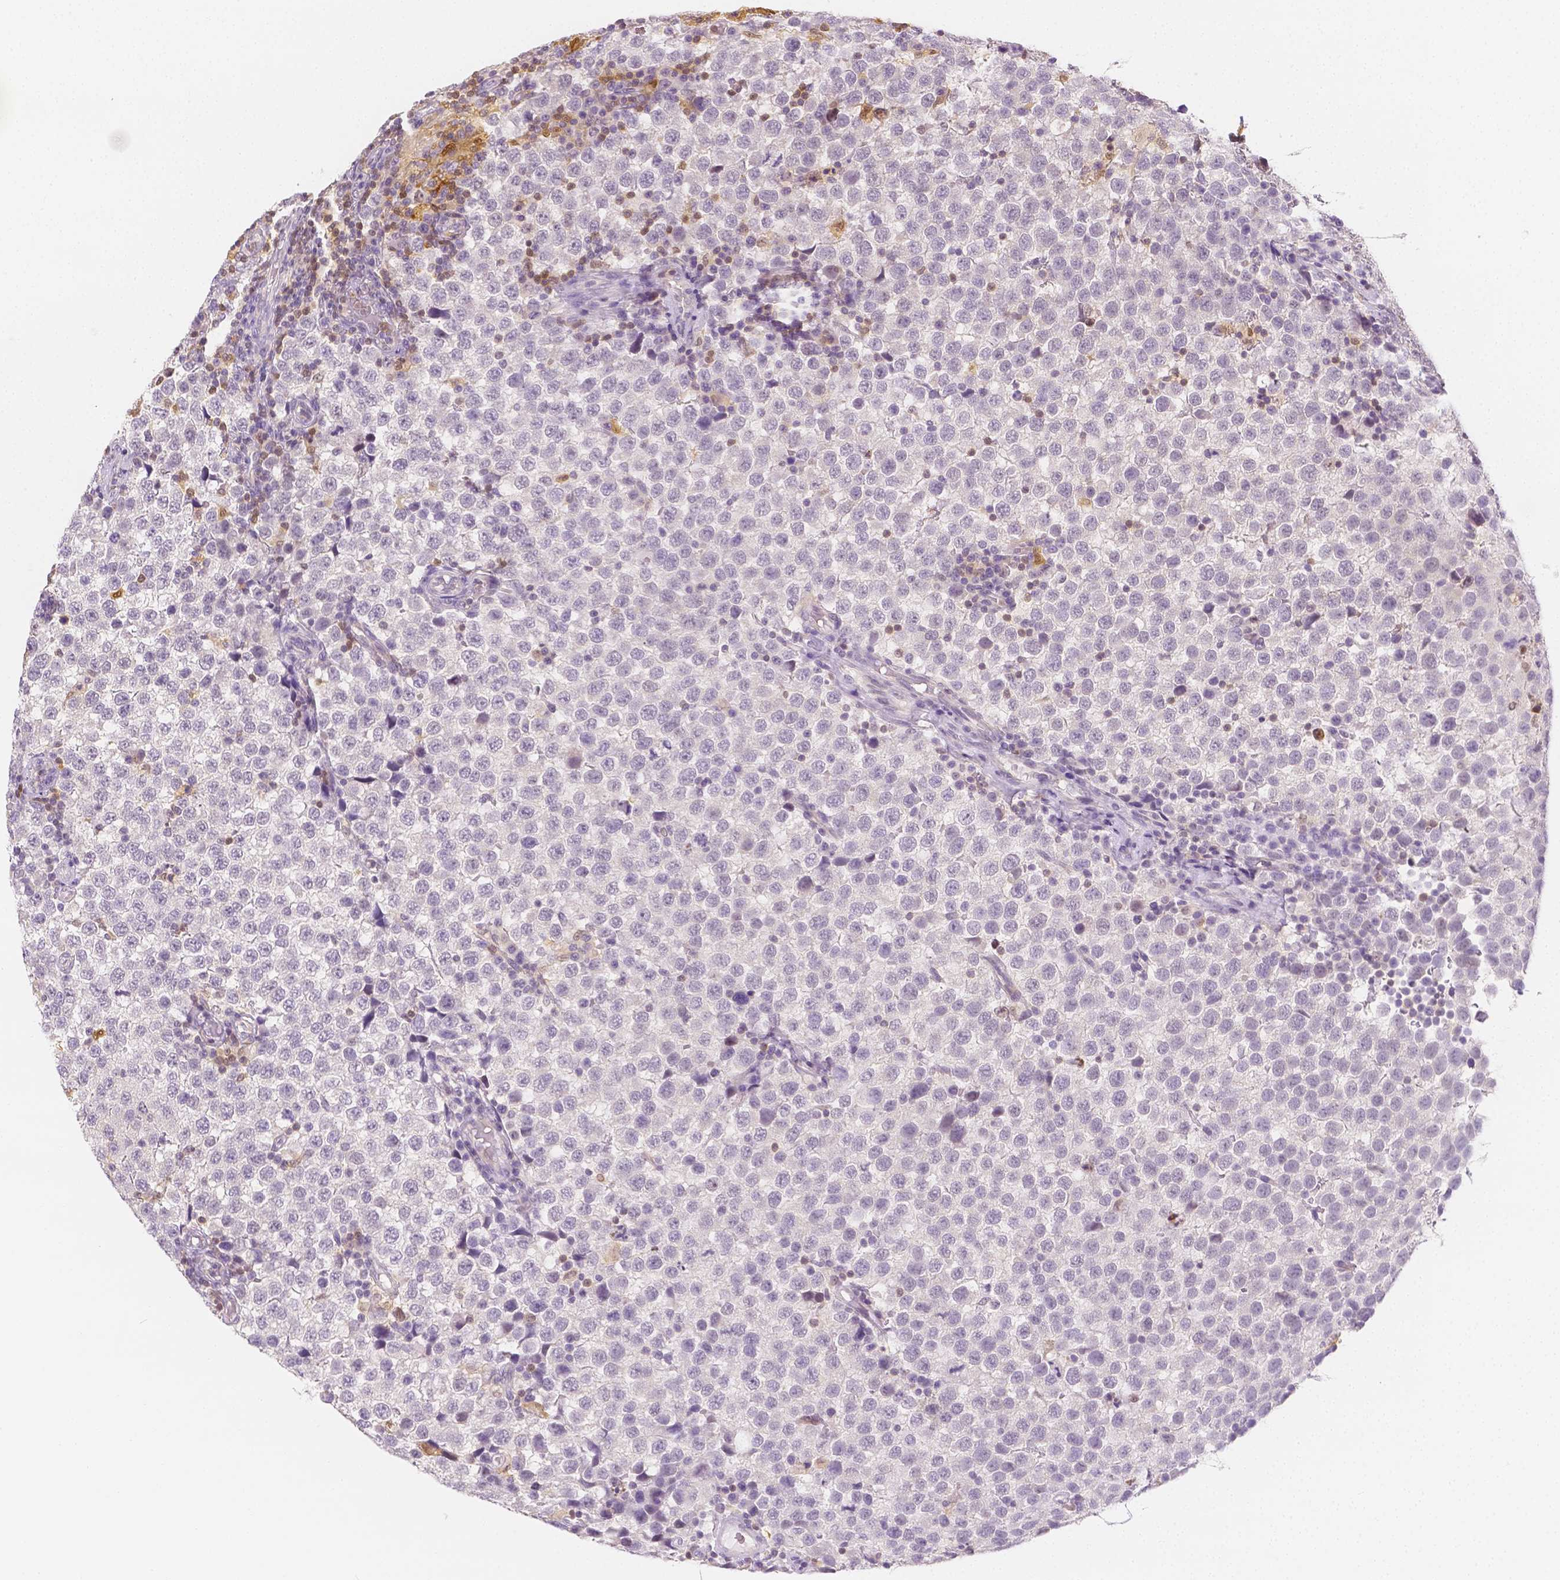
{"staining": {"intensity": "negative", "quantity": "none", "location": "none"}, "tissue": "testis cancer", "cell_type": "Tumor cells", "image_type": "cancer", "snomed": [{"axis": "morphology", "description": "Seminoma, NOS"}, {"axis": "topography", "description": "Testis"}], "caption": "An image of testis cancer (seminoma) stained for a protein exhibits no brown staining in tumor cells. (Stains: DAB (3,3'-diaminobenzidine) IHC with hematoxylin counter stain, Microscopy: brightfield microscopy at high magnification).", "gene": "SGTB", "patient": {"sex": "male", "age": 34}}